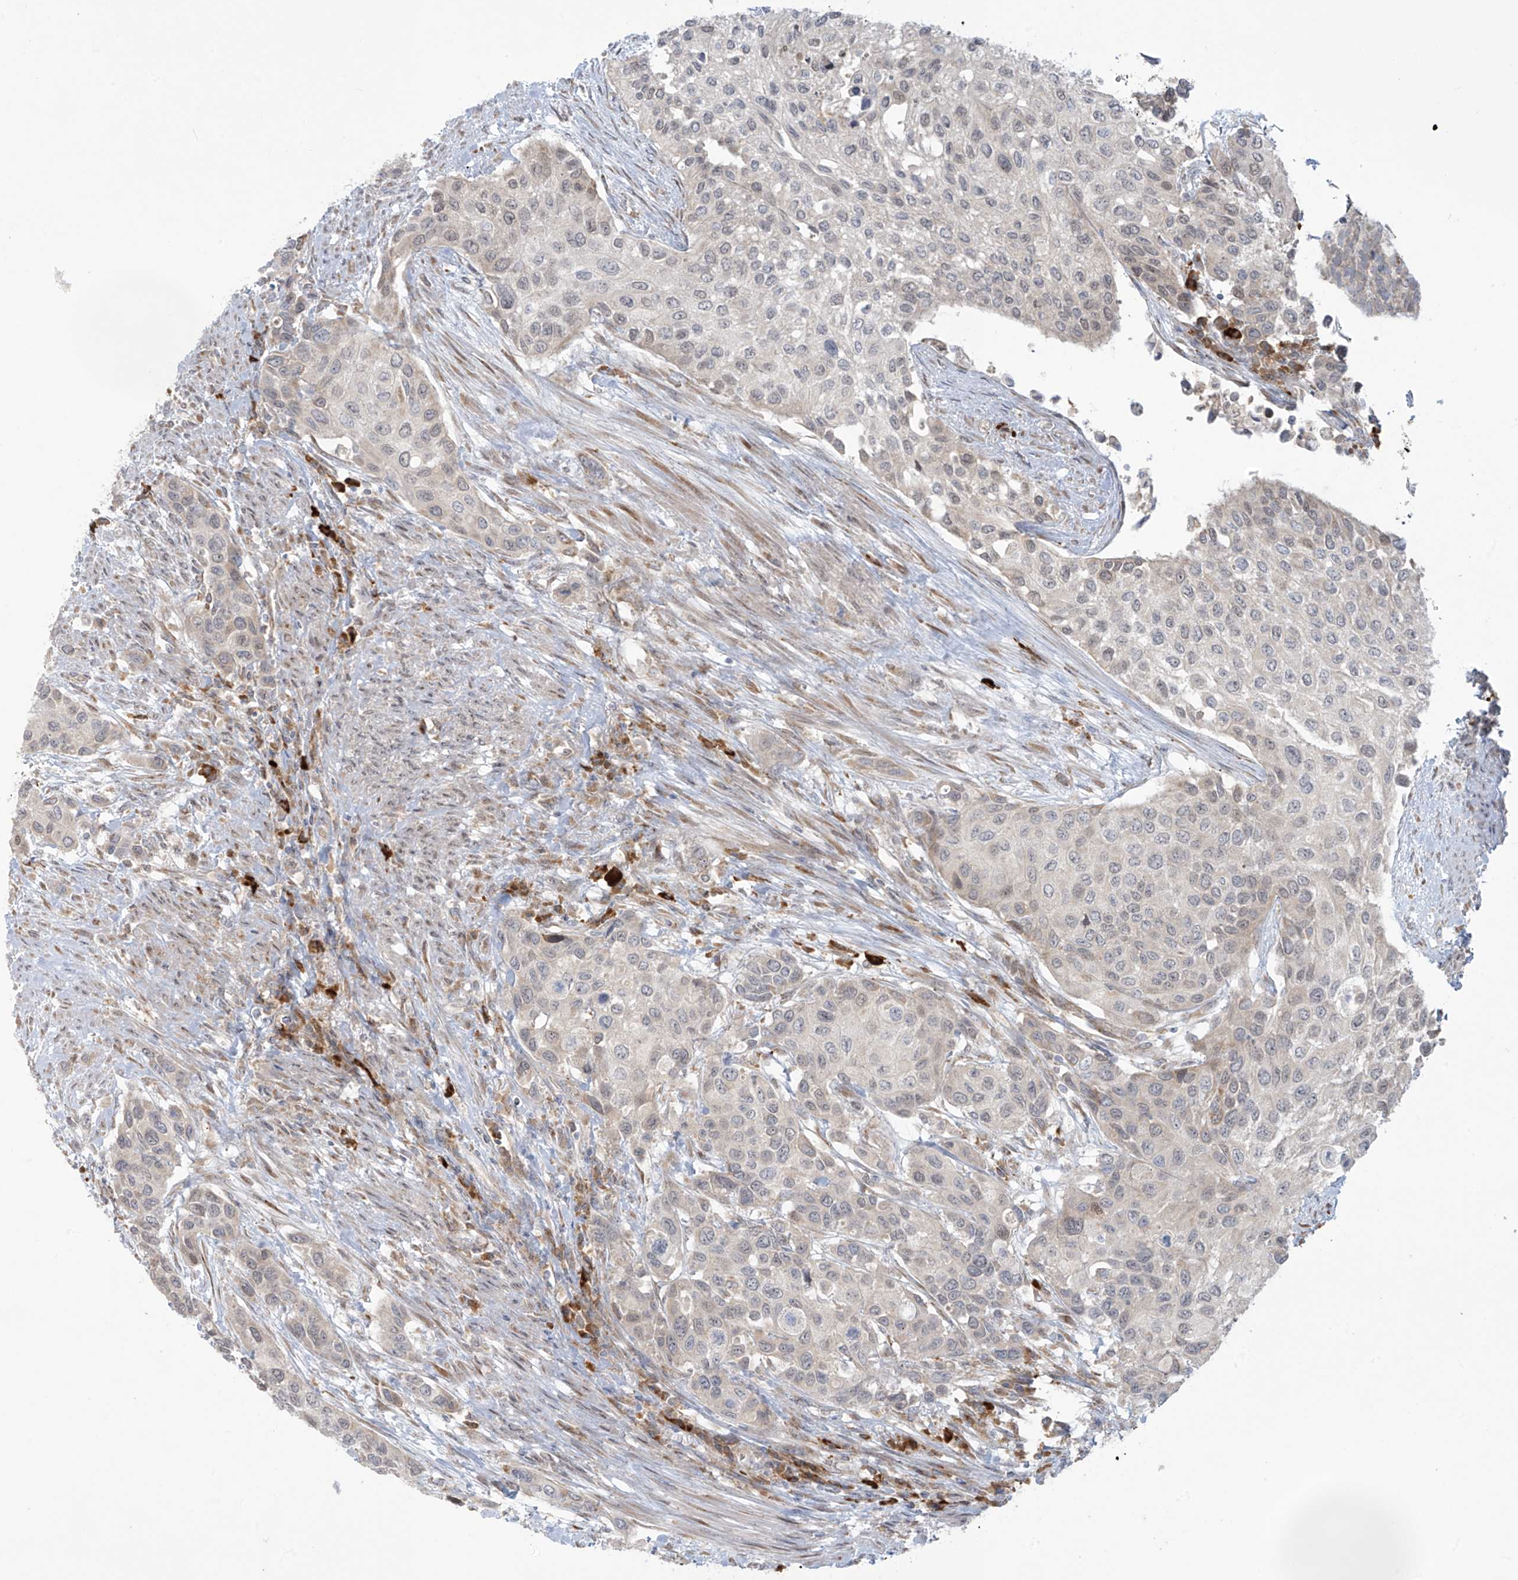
{"staining": {"intensity": "negative", "quantity": "none", "location": "none"}, "tissue": "urothelial cancer", "cell_type": "Tumor cells", "image_type": "cancer", "snomed": [{"axis": "morphology", "description": "Normal tissue, NOS"}, {"axis": "morphology", "description": "Urothelial carcinoma, High grade"}, {"axis": "topography", "description": "Vascular tissue"}, {"axis": "topography", "description": "Urinary bladder"}], "caption": "Tumor cells show no significant staining in urothelial cancer.", "gene": "PPAT", "patient": {"sex": "female", "age": 56}}